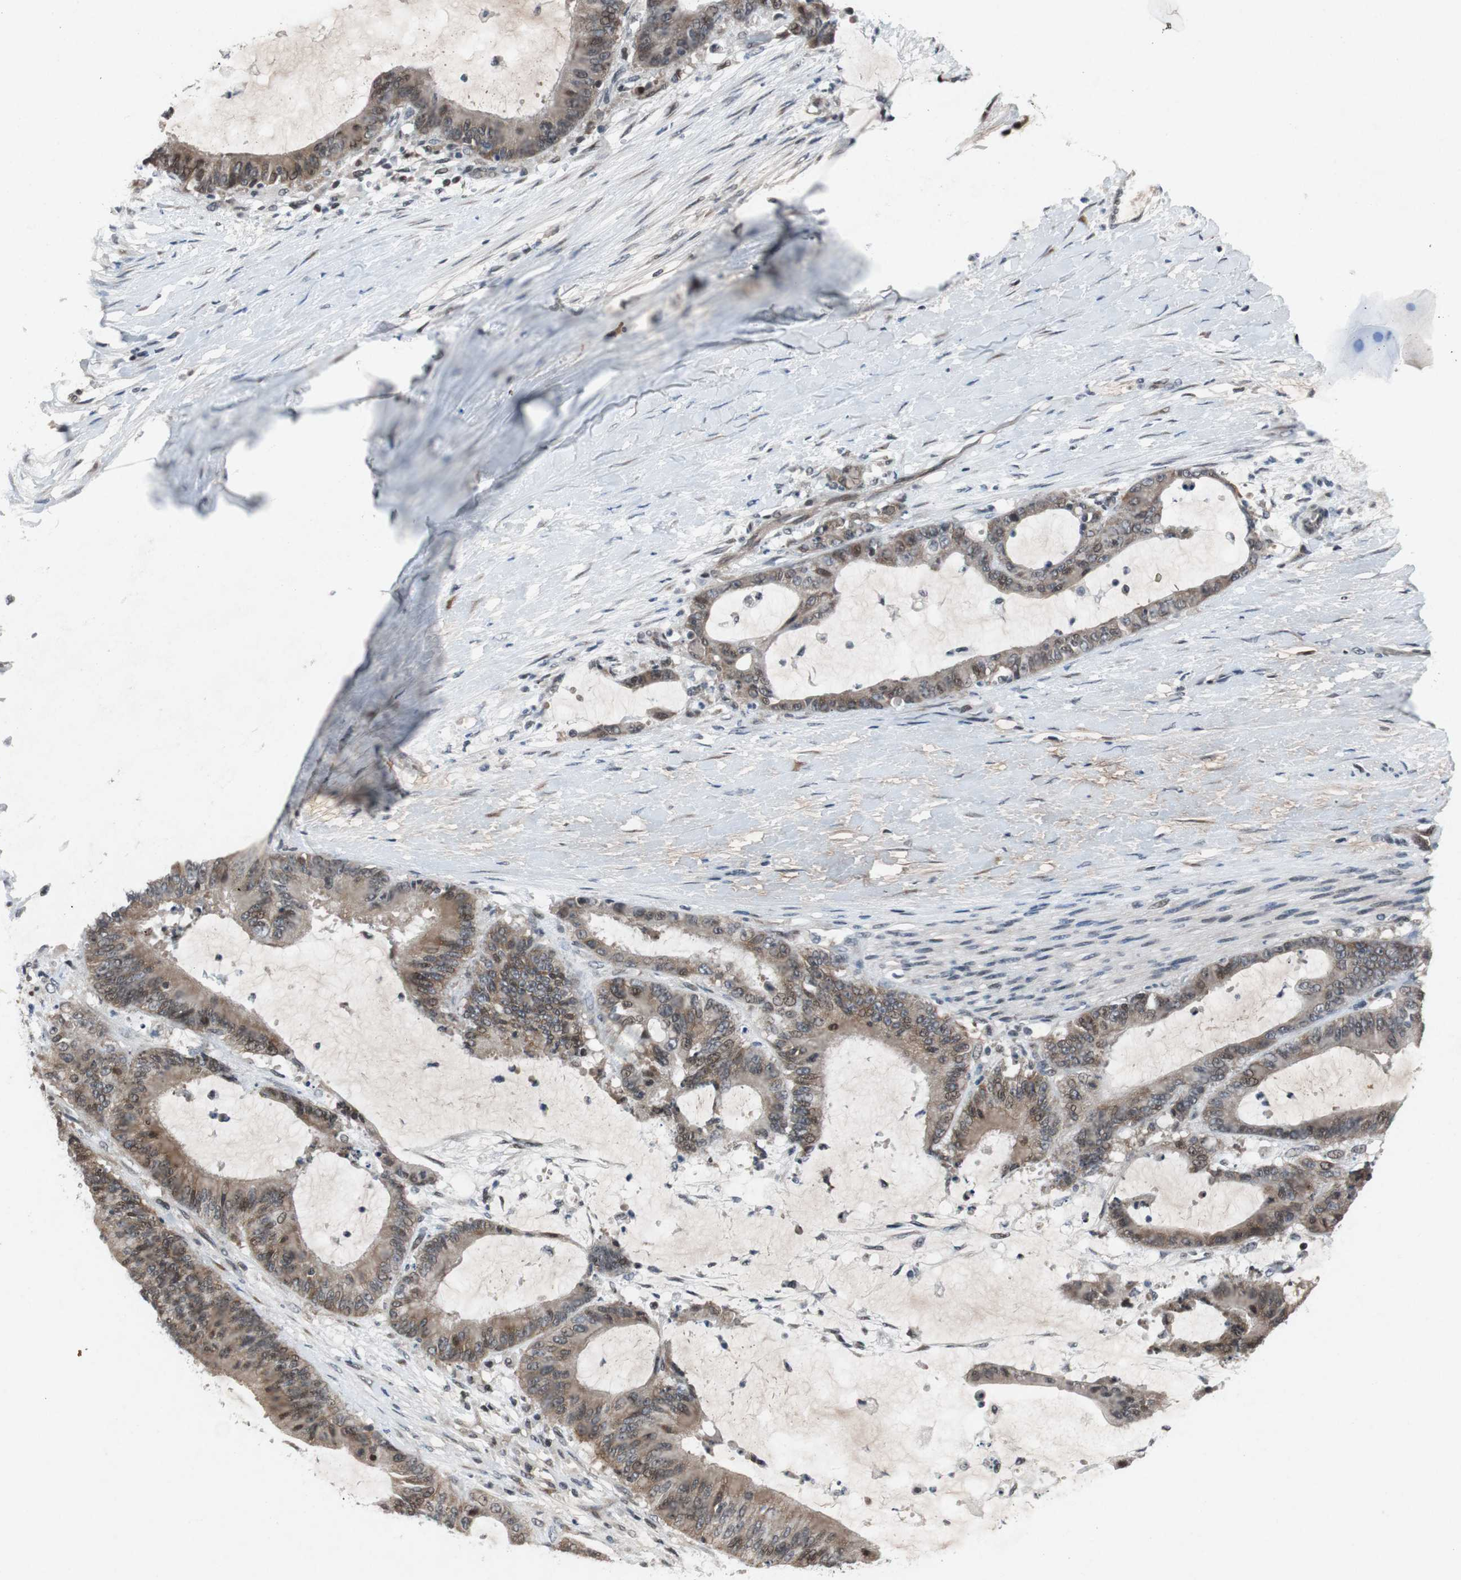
{"staining": {"intensity": "moderate", "quantity": "25%-75%", "location": "cytoplasmic/membranous"}, "tissue": "liver cancer", "cell_type": "Tumor cells", "image_type": "cancer", "snomed": [{"axis": "morphology", "description": "Cholangiocarcinoma"}, {"axis": "topography", "description": "Liver"}], "caption": "A brown stain labels moderate cytoplasmic/membranous staining of a protein in human cholangiocarcinoma (liver) tumor cells. The staining was performed using DAB, with brown indicating positive protein expression. Nuclei are stained blue with hematoxylin.", "gene": "TP63", "patient": {"sex": "female", "age": 73}}